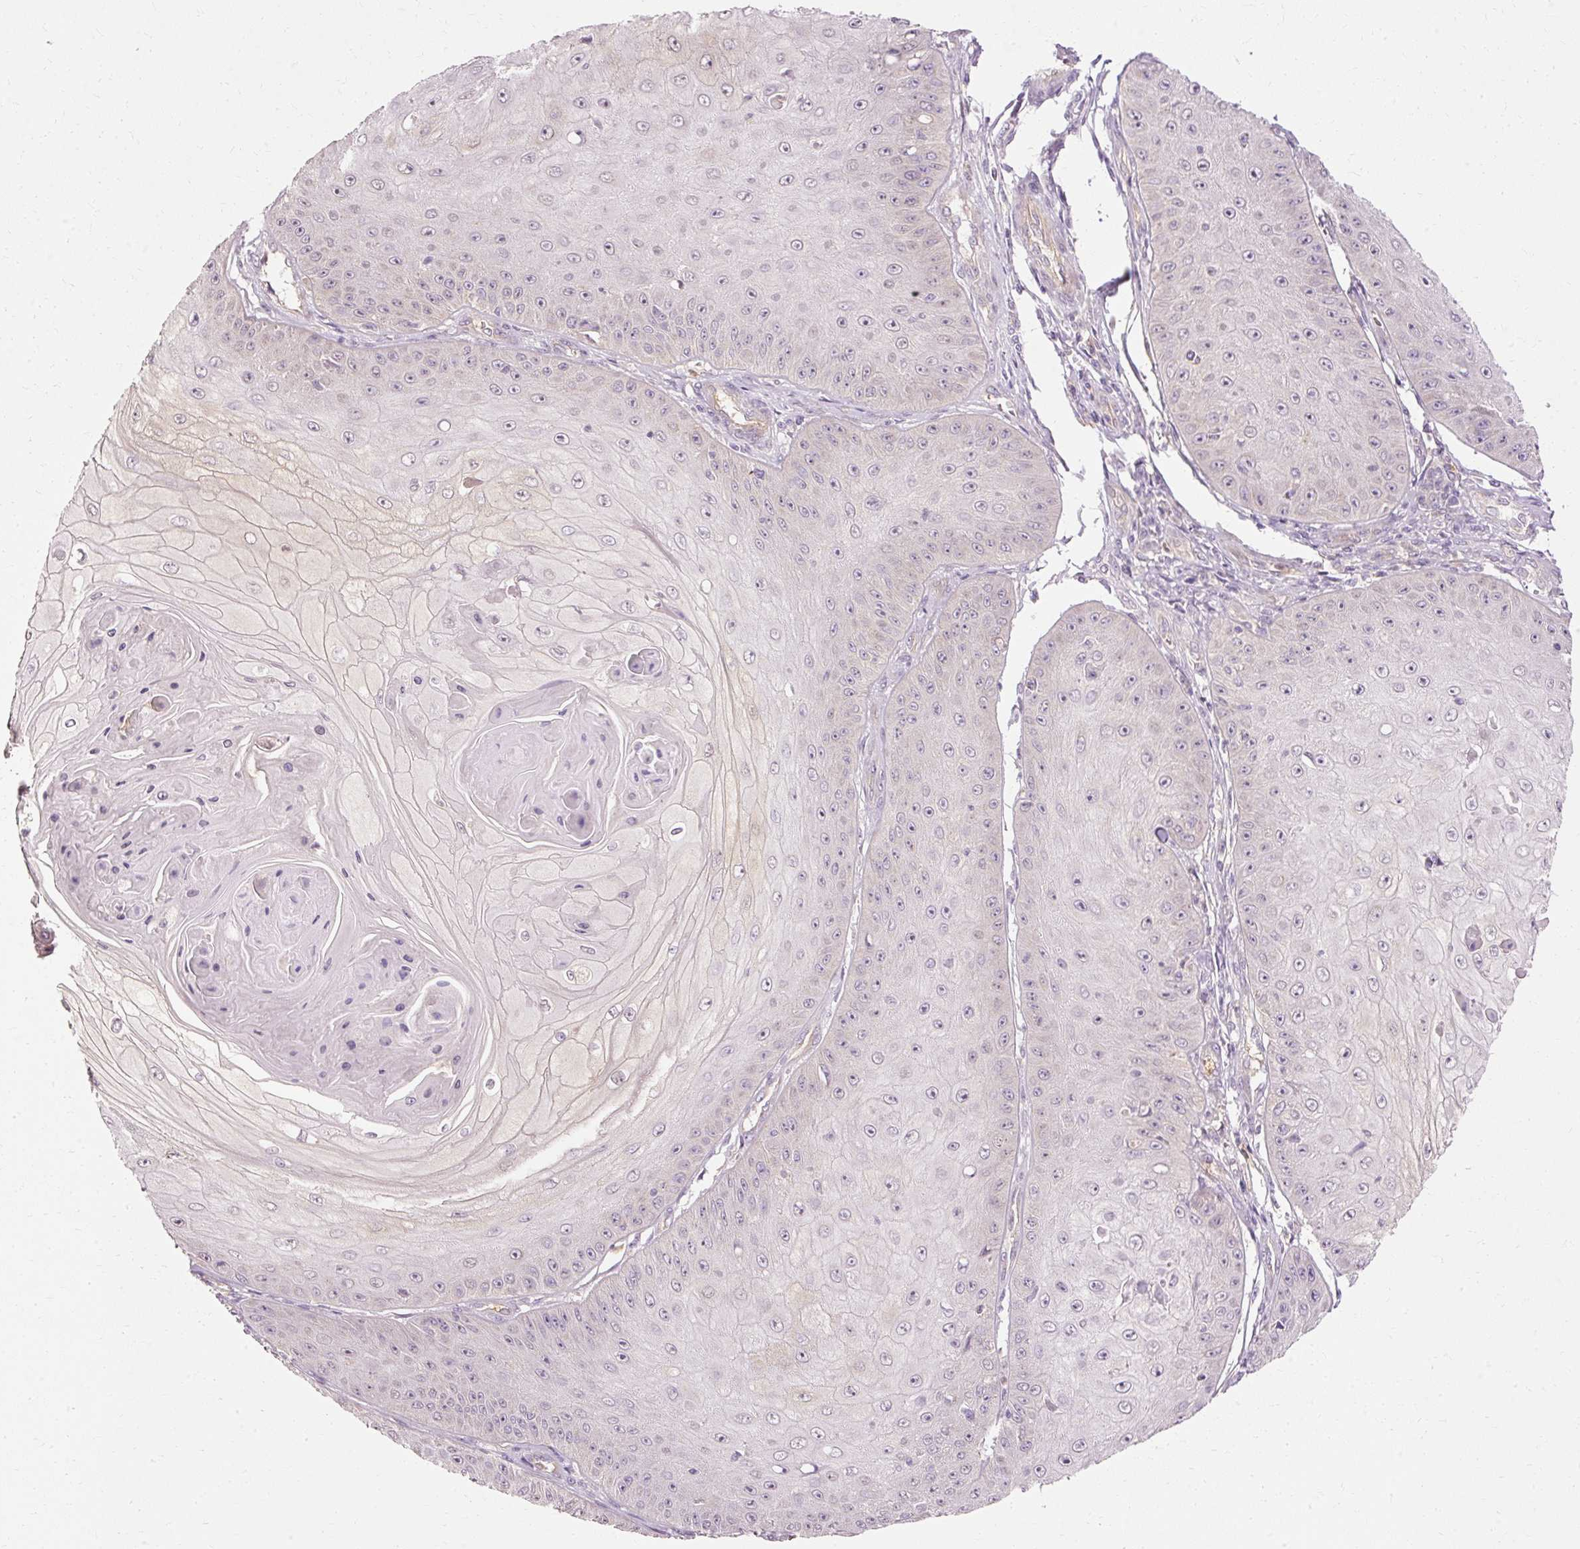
{"staining": {"intensity": "negative", "quantity": "none", "location": "none"}, "tissue": "skin cancer", "cell_type": "Tumor cells", "image_type": "cancer", "snomed": [{"axis": "morphology", "description": "Squamous cell carcinoma, NOS"}, {"axis": "topography", "description": "Skin"}], "caption": "This photomicrograph is of skin cancer (squamous cell carcinoma) stained with IHC to label a protein in brown with the nuclei are counter-stained blue. There is no positivity in tumor cells.", "gene": "ARMH3", "patient": {"sex": "male", "age": 70}}